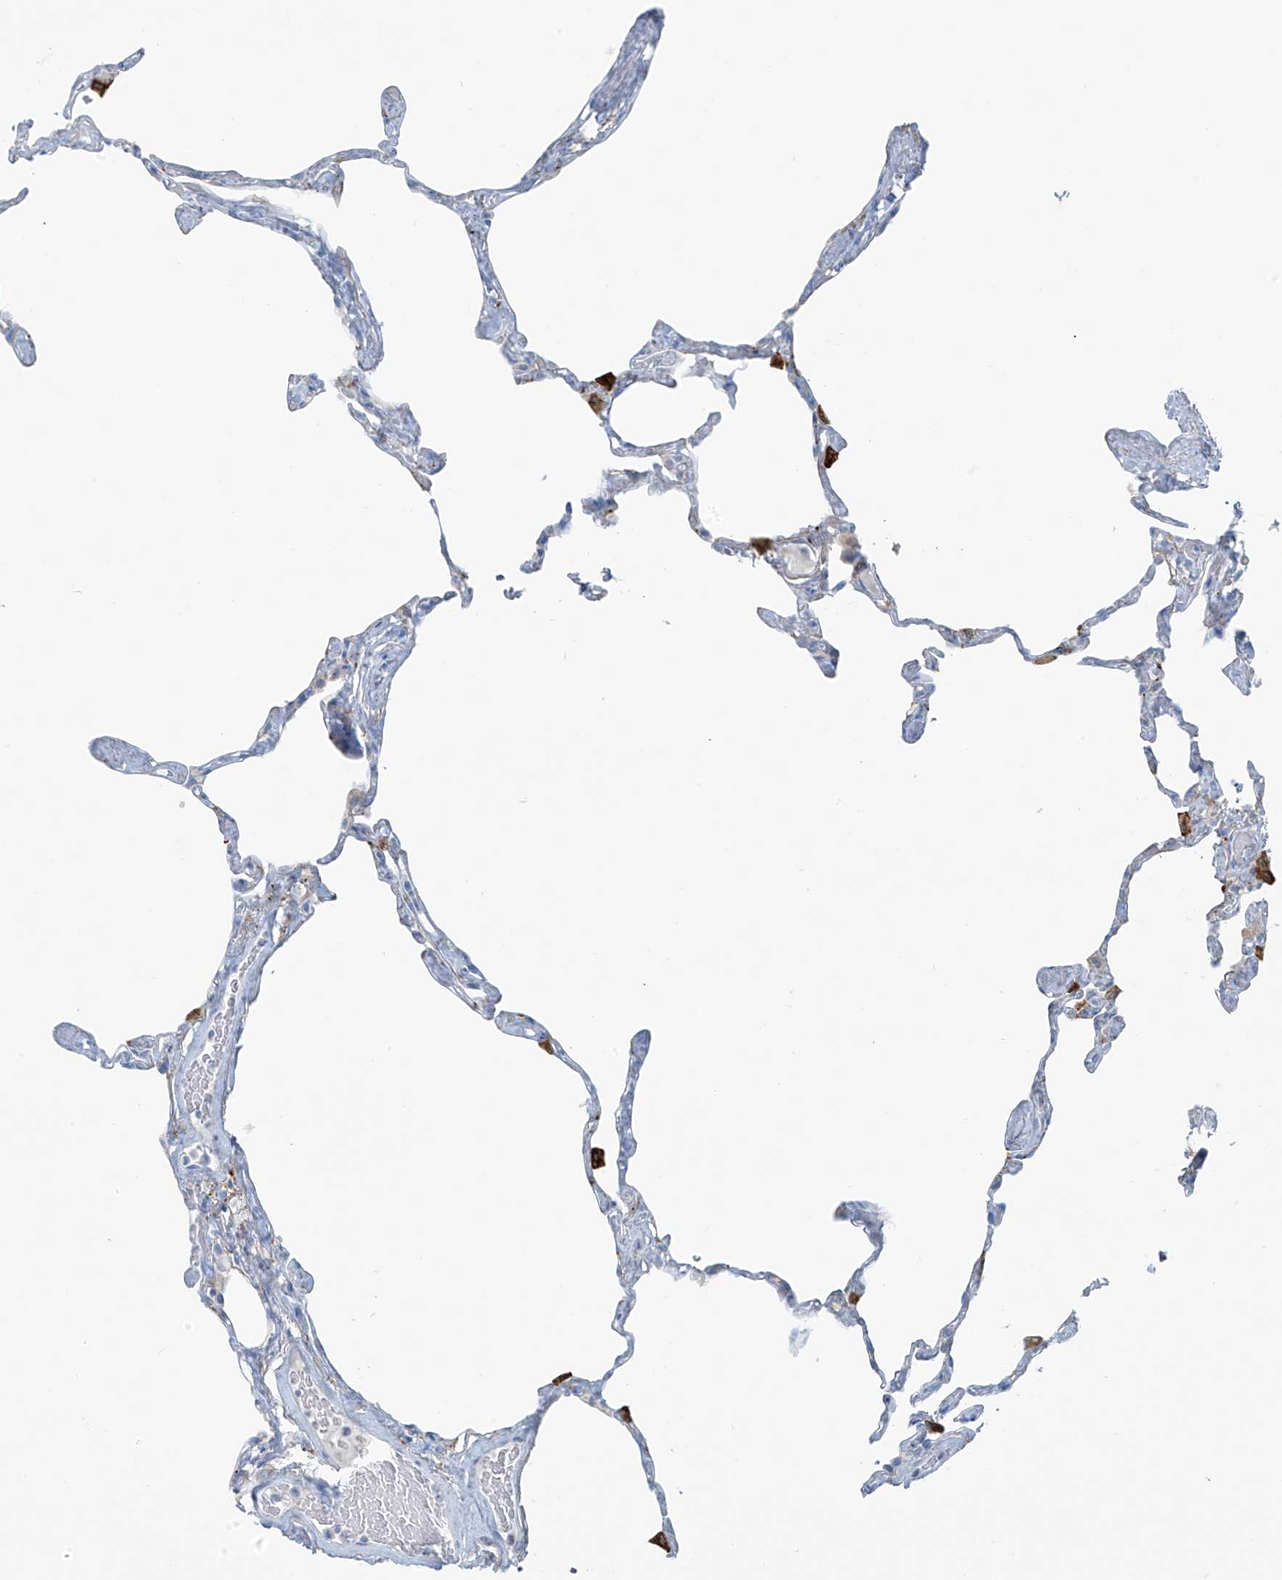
{"staining": {"intensity": "negative", "quantity": "none", "location": "none"}, "tissue": "lung", "cell_type": "Alveolar cells", "image_type": "normal", "snomed": [{"axis": "morphology", "description": "Normal tissue, NOS"}, {"axis": "topography", "description": "Lung"}], "caption": "IHC of benign human lung demonstrates no staining in alveolar cells. (Immunohistochemistry (ihc), brightfield microscopy, high magnification).", "gene": "SLC25A43", "patient": {"sex": "male", "age": 65}}